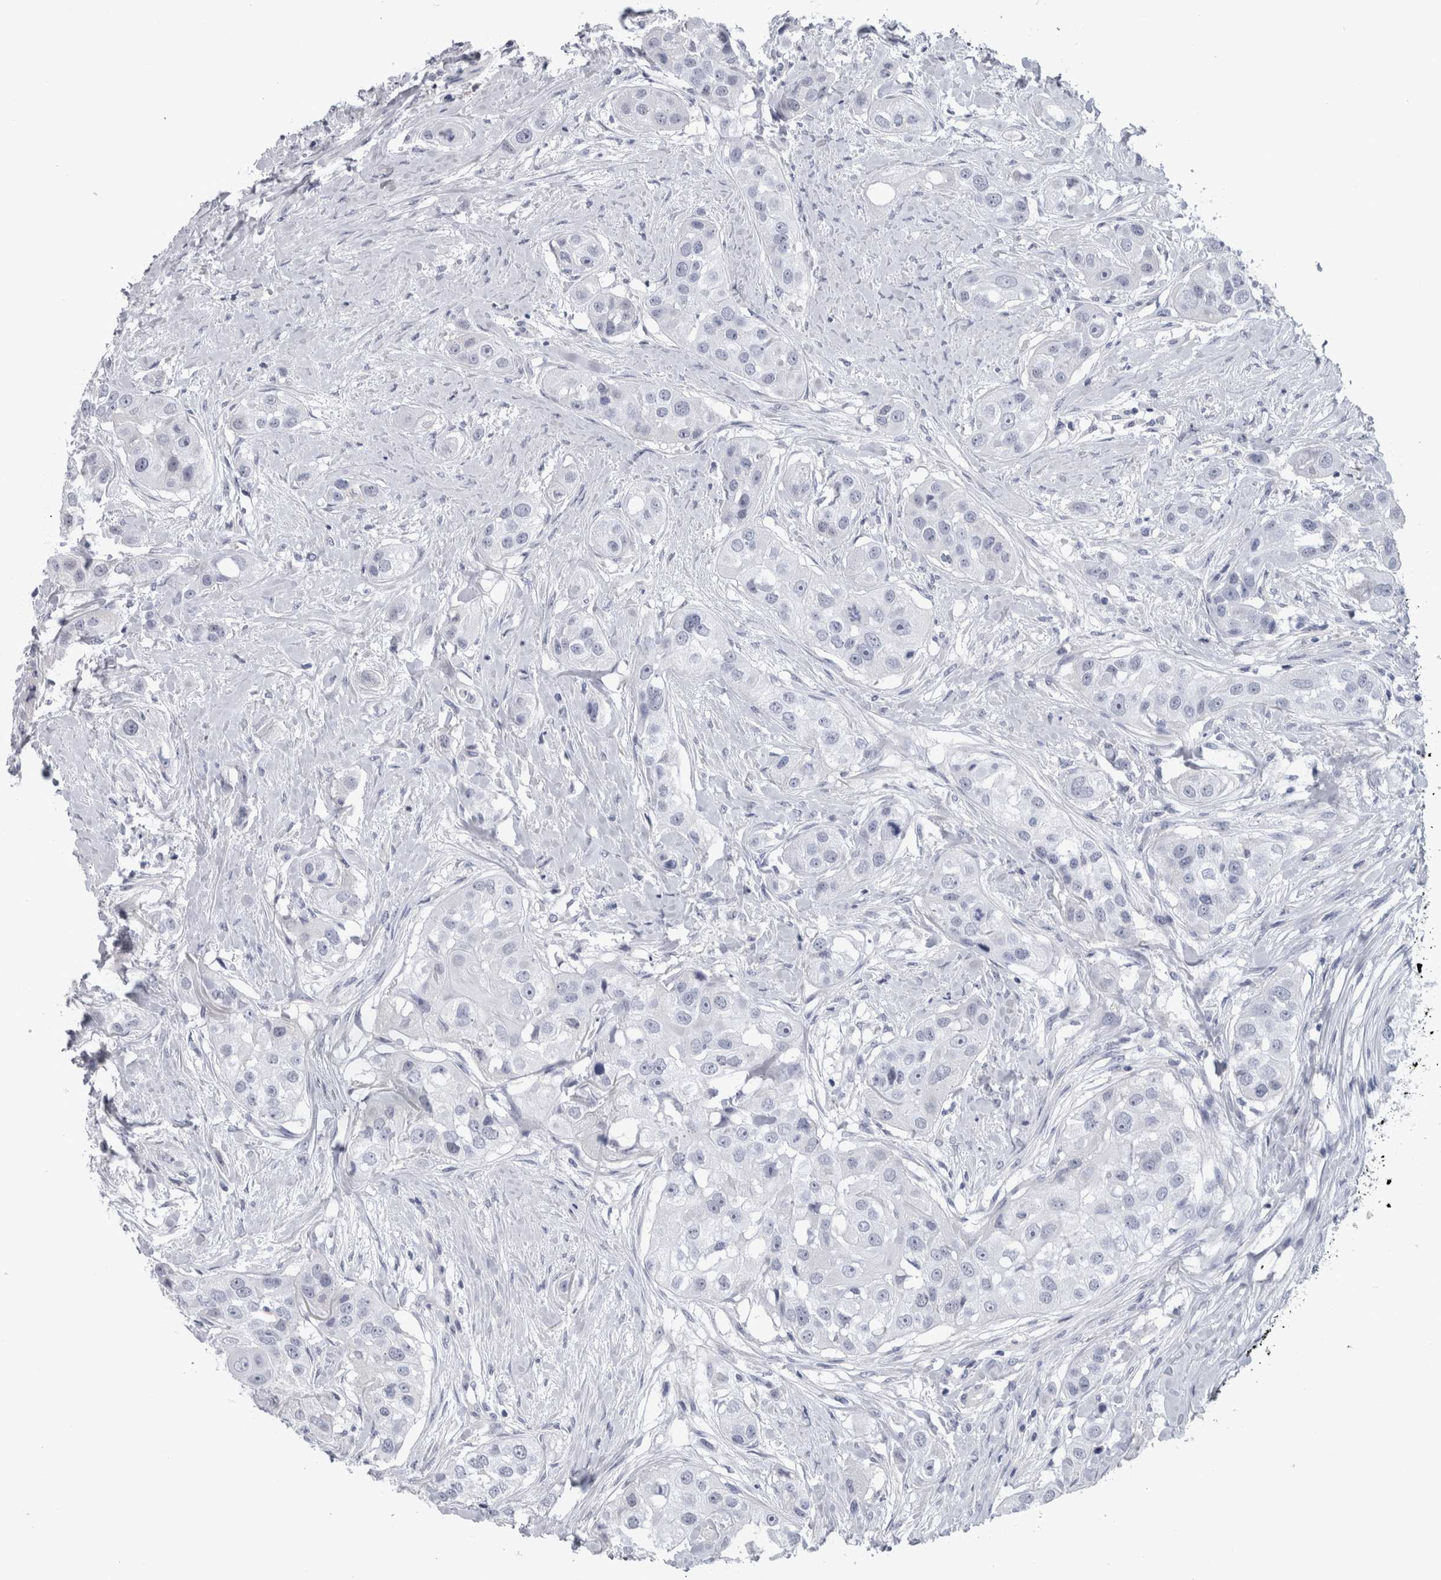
{"staining": {"intensity": "negative", "quantity": "none", "location": "none"}, "tissue": "head and neck cancer", "cell_type": "Tumor cells", "image_type": "cancer", "snomed": [{"axis": "morphology", "description": "Normal tissue, NOS"}, {"axis": "morphology", "description": "Squamous cell carcinoma, NOS"}, {"axis": "topography", "description": "Skeletal muscle"}, {"axis": "topography", "description": "Head-Neck"}], "caption": "Head and neck cancer (squamous cell carcinoma) stained for a protein using immunohistochemistry displays no positivity tumor cells.", "gene": "PAX5", "patient": {"sex": "male", "age": 51}}